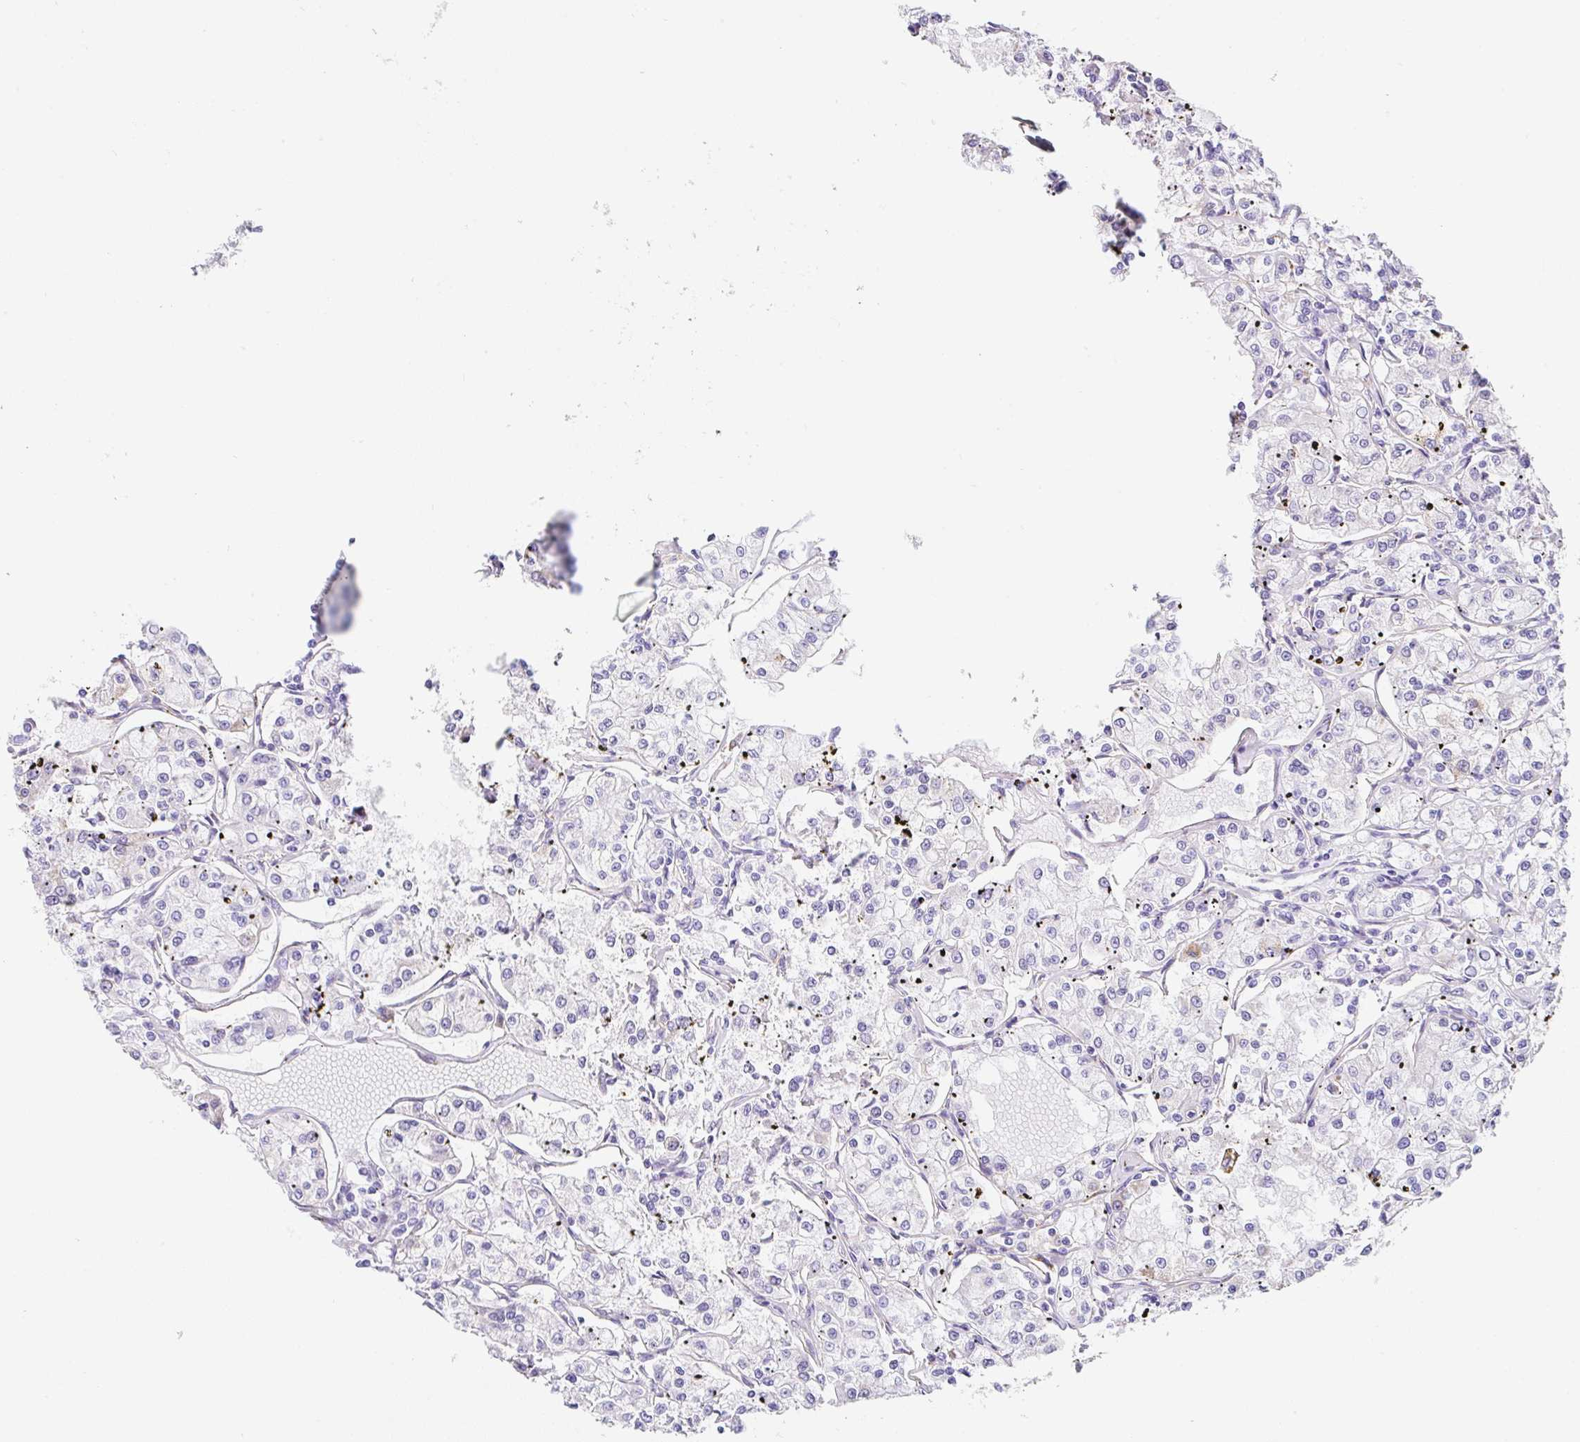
{"staining": {"intensity": "negative", "quantity": "none", "location": "none"}, "tissue": "renal cancer", "cell_type": "Tumor cells", "image_type": "cancer", "snomed": [{"axis": "morphology", "description": "Adenocarcinoma, NOS"}, {"axis": "topography", "description": "Kidney"}], "caption": "This micrograph is of renal cancer (adenocarcinoma) stained with immunohistochemistry (IHC) to label a protein in brown with the nuclei are counter-stained blue. There is no positivity in tumor cells.", "gene": "DKK4", "patient": {"sex": "female", "age": 59}}